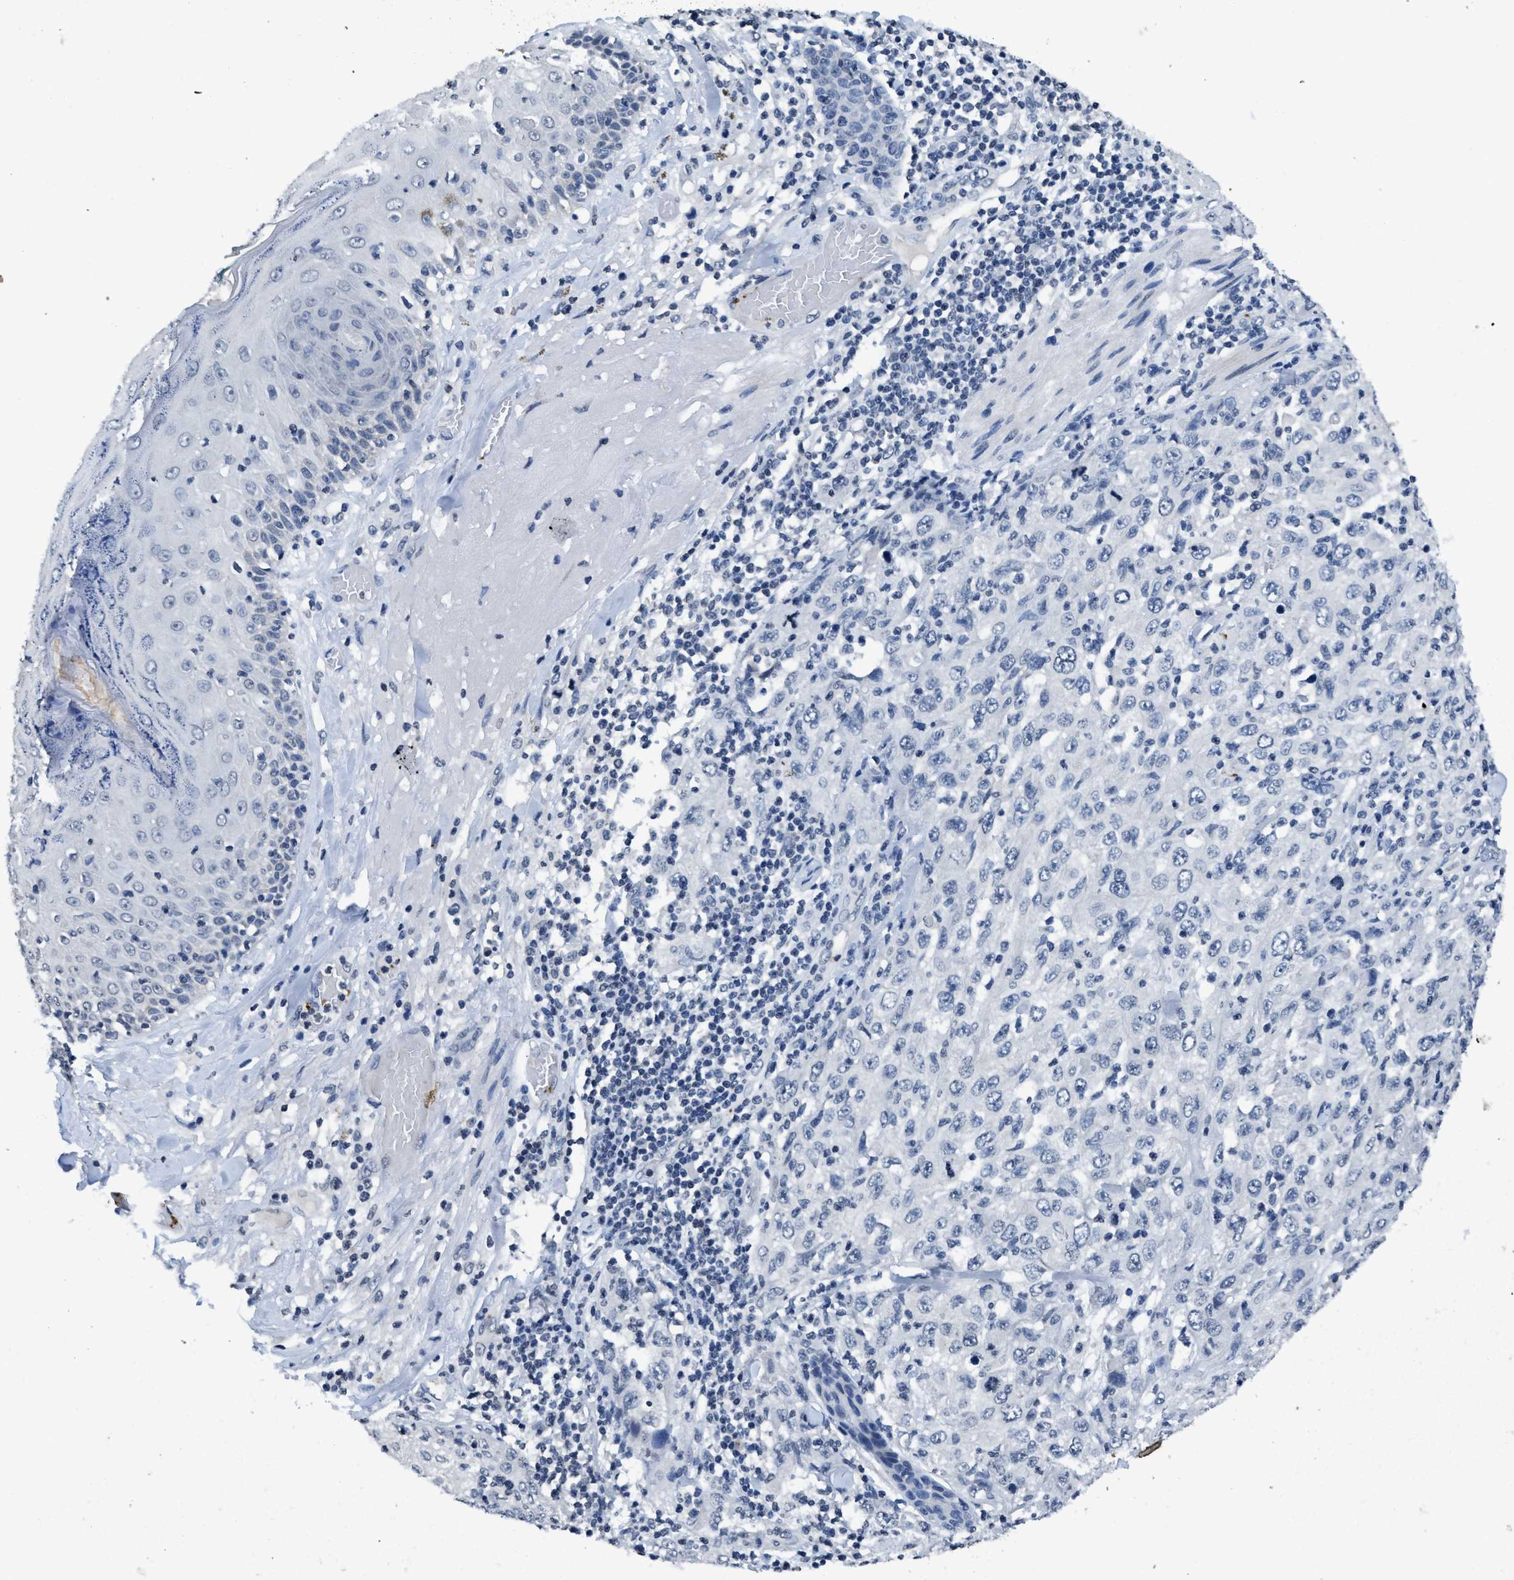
{"staining": {"intensity": "negative", "quantity": "none", "location": "none"}, "tissue": "skin cancer", "cell_type": "Tumor cells", "image_type": "cancer", "snomed": [{"axis": "morphology", "description": "Squamous cell carcinoma, NOS"}, {"axis": "topography", "description": "Skin"}], "caption": "High power microscopy micrograph of an IHC histopathology image of skin cancer, revealing no significant staining in tumor cells.", "gene": "ITGA2B", "patient": {"sex": "female", "age": 88}}